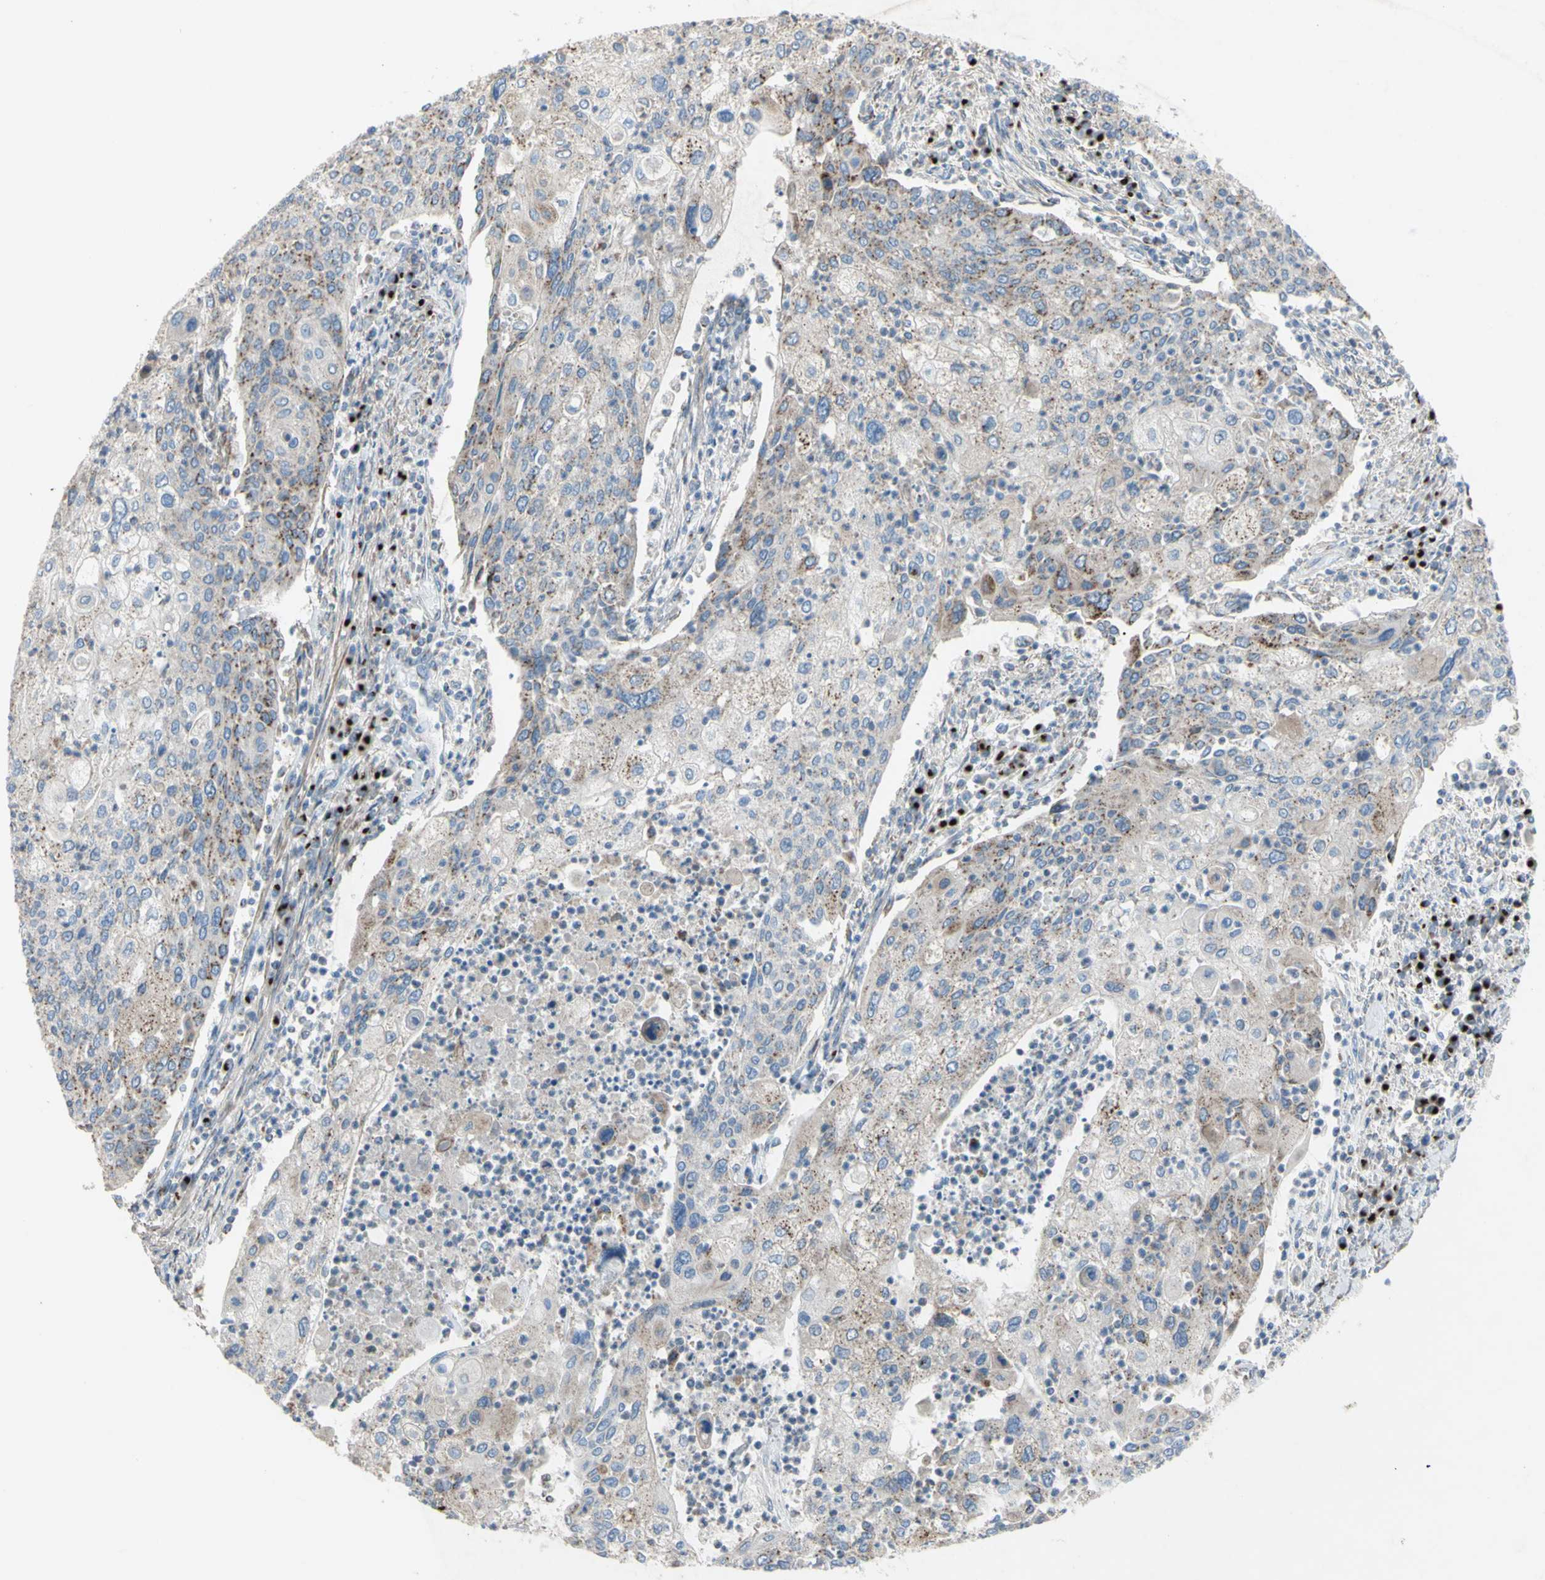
{"staining": {"intensity": "moderate", "quantity": "<25%", "location": "cytoplasmic/membranous"}, "tissue": "cervical cancer", "cell_type": "Tumor cells", "image_type": "cancer", "snomed": [{"axis": "morphology", "description": "Squamous cell carcinoma, NOS"}, {"axis": "topography", "description": "Cervix"}], "caption": "Squamous cell carcinoma (cervical) stained with a protein marker demonstrates moderate staining in tumor cells.", "gene": "B4GALT3", "patient": {"sex": "female", "age": 40}}